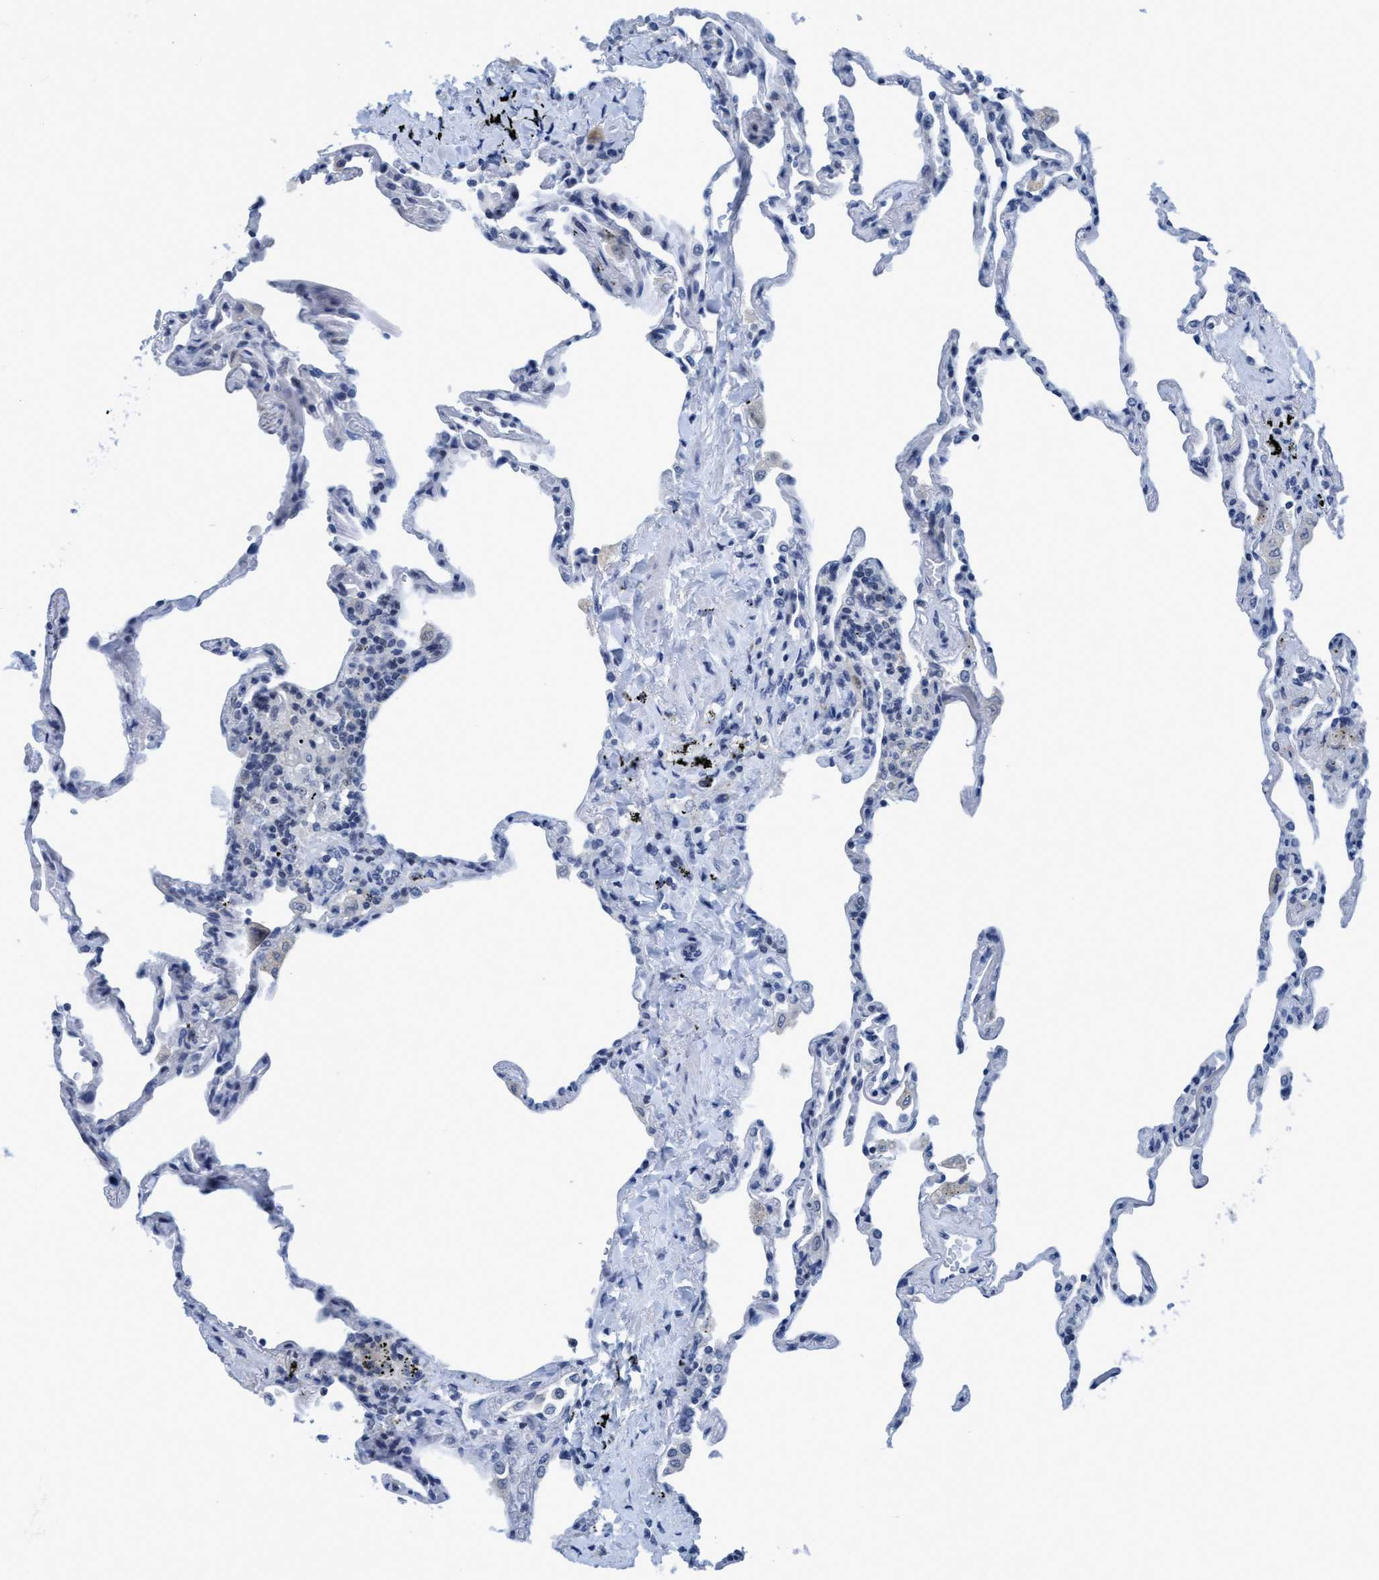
{"staining": {"intensity": "negative", "quantity": "none", "location": "none"}, "tissue": "lung", "cell_type": "Alveolar cells", "image_type": "normal", "snomed": [{"axis": "morphology", "description": "Normal tissue, NOS"}, {"axis": "topography", "description": "Lung"}], "caption": "Immunohistochemistry (IHC) photomicrograph of normal human lung stained for a protein (brown), which demonstrates no positivity in alveolar cells.", "gene": "DNAI1", "patient": {"sex": "male", "age": 59}}